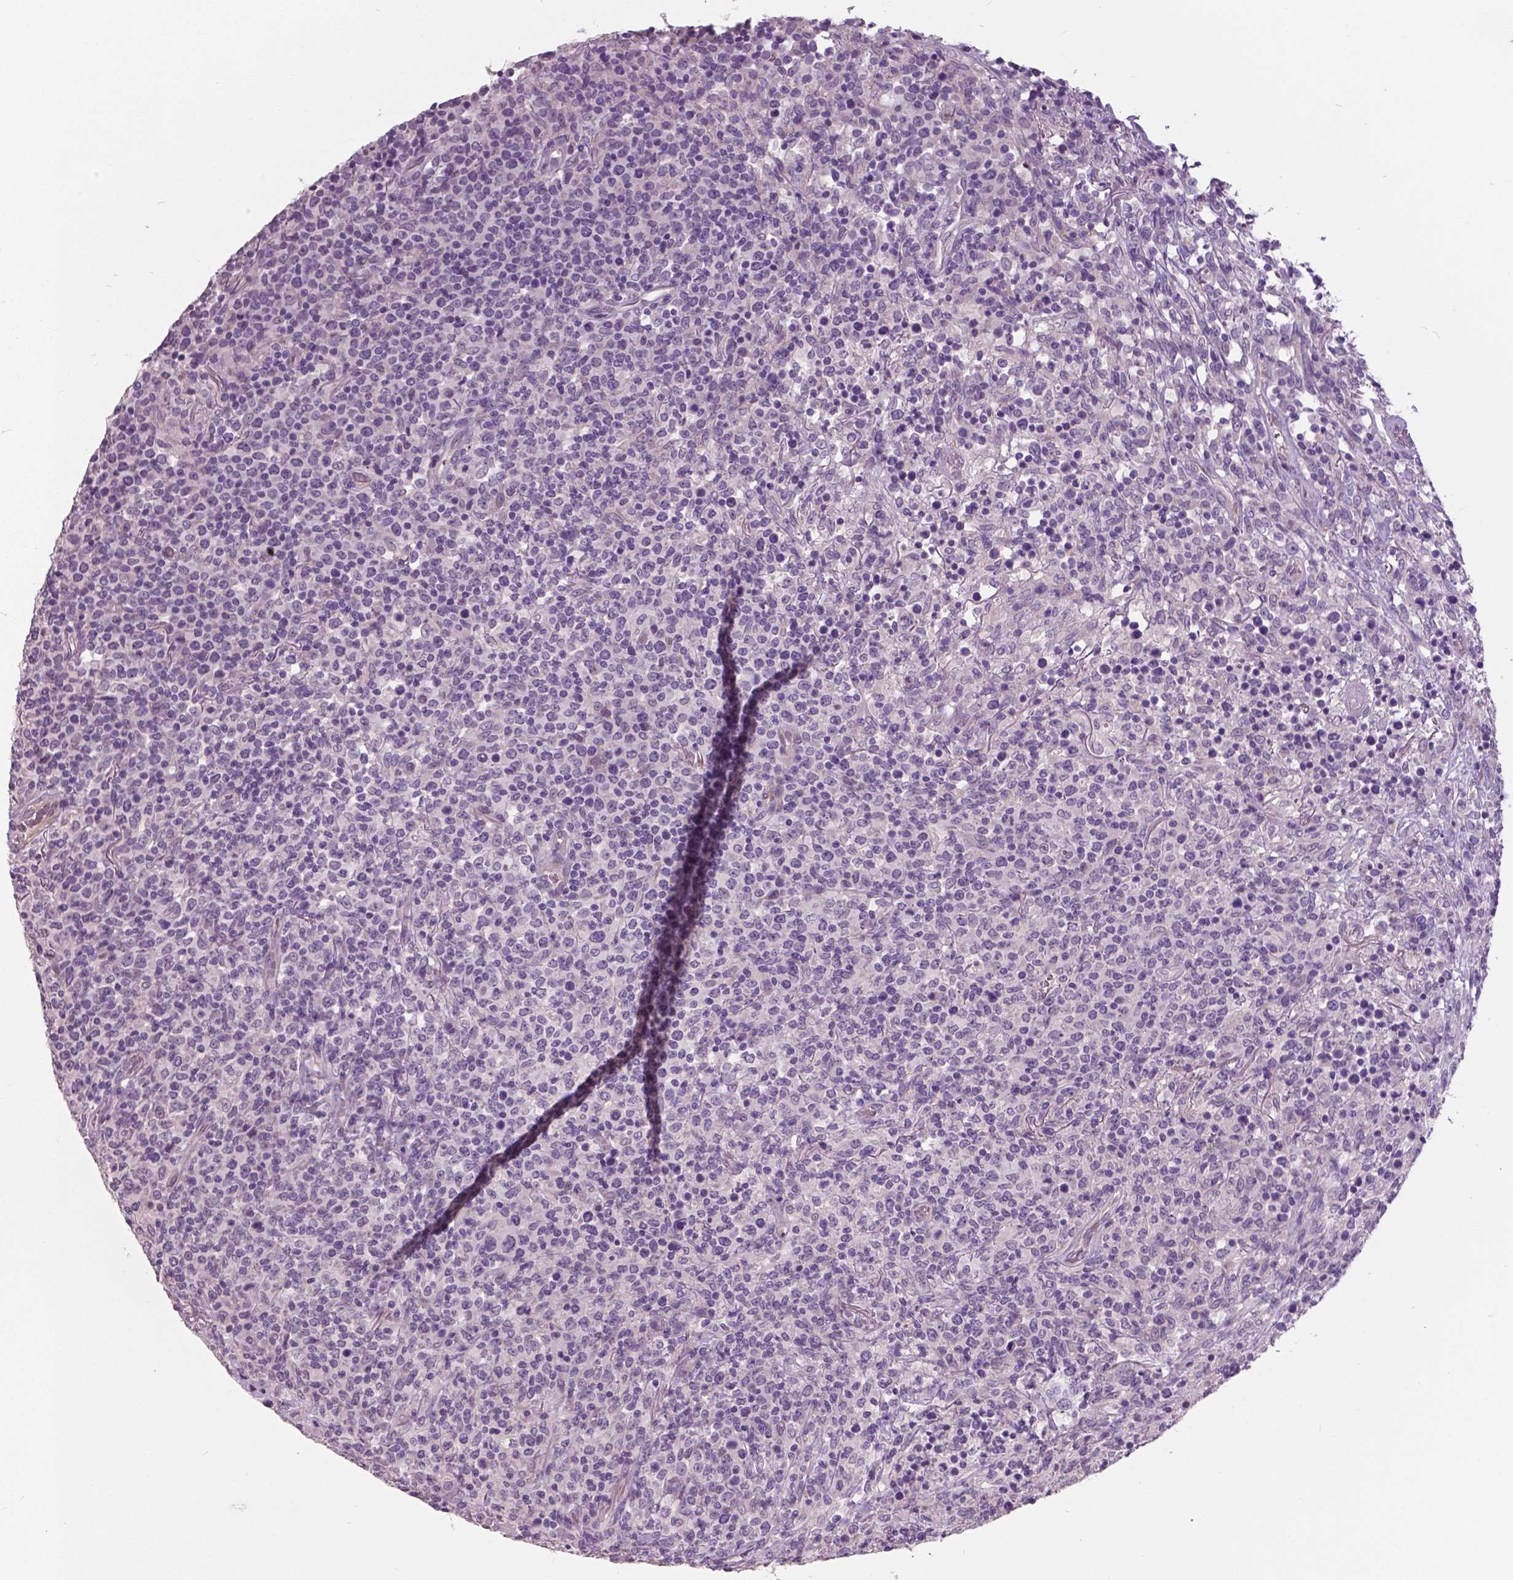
{"staining": {"intensity": "negative", "quantity": "none", "location": "none"}, "tissue": "lymphoma", "cell_type": "Tumor cells", "image_type": "cancer", "snomed": [{"axis": "morphology", "description": "Malignant lymphoma, non-Hodgkin's type, High grade"}, {"axis": "topography", "description": "Lung"}], "caption": "Tumor cells are negative for brown protein staining in malignant lymphoma, non-Hodgkin's type (high-grade).", "gene": "FOXA1", "patient": {"sex": "male", "age": 79}}